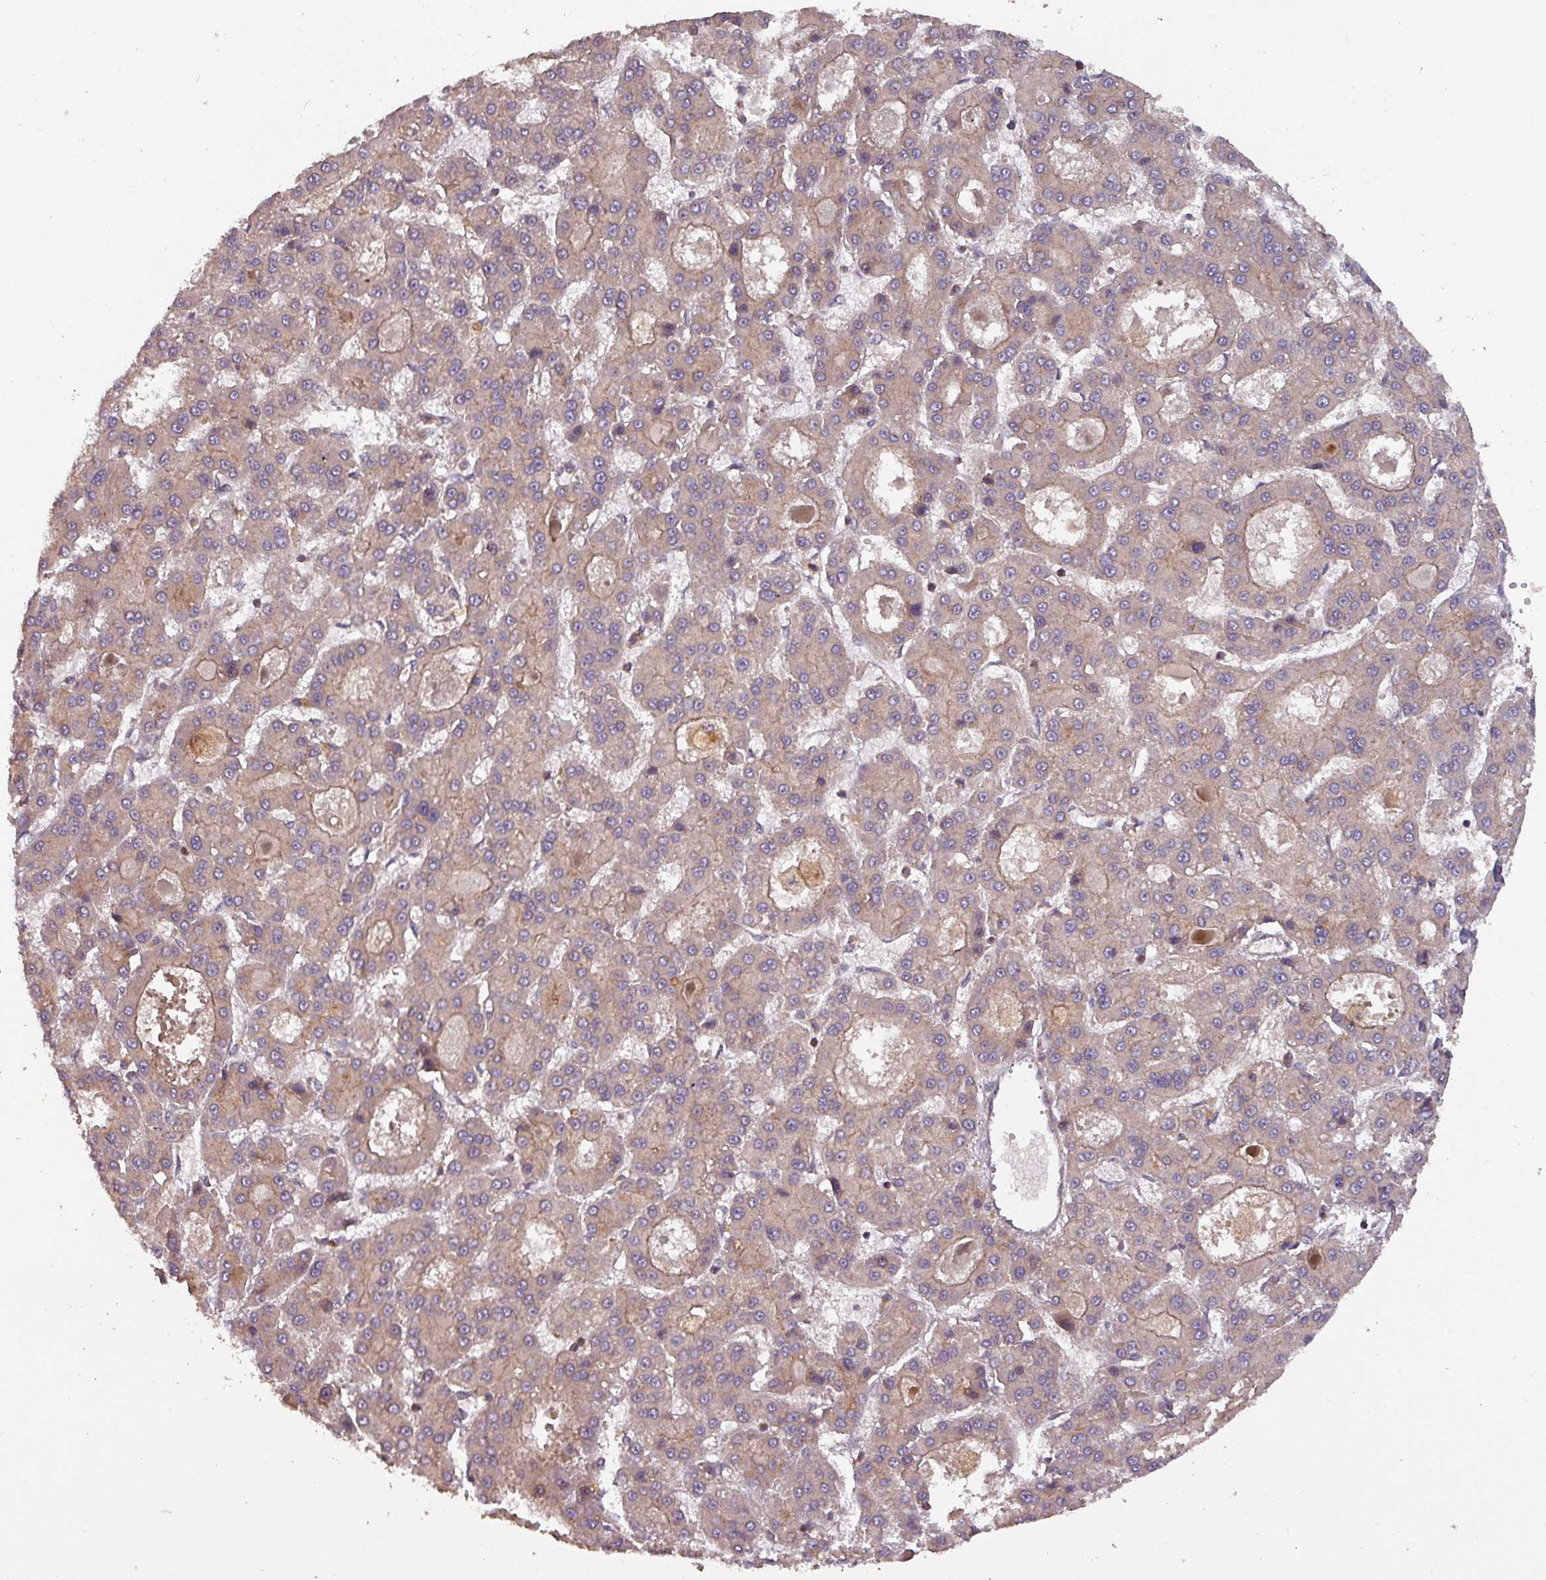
{"staining": {"intensity": "weak", "quantity": ">75%", "location": "cytoplasmic/membranous"}, "tissue": "liver cancer", "cell_type": "Tumor cells", "image_type": "cancer", "snomed": [{"axis": "morphology", "description": "Carcinoma, Hepatocellular, NOS"}, {"axis": "topography", "description": "Liver"}], "caption": "Tumor cells exhibit weak cytoplasmic/membranous staining in approximately >75% of cells in liver hepatocellular carcinoma. The protein of interest is shown in brown color, while the nuclei are stained blue.", "gene": "GSKIP", "patient": {"sex": "male", "age": 70}}